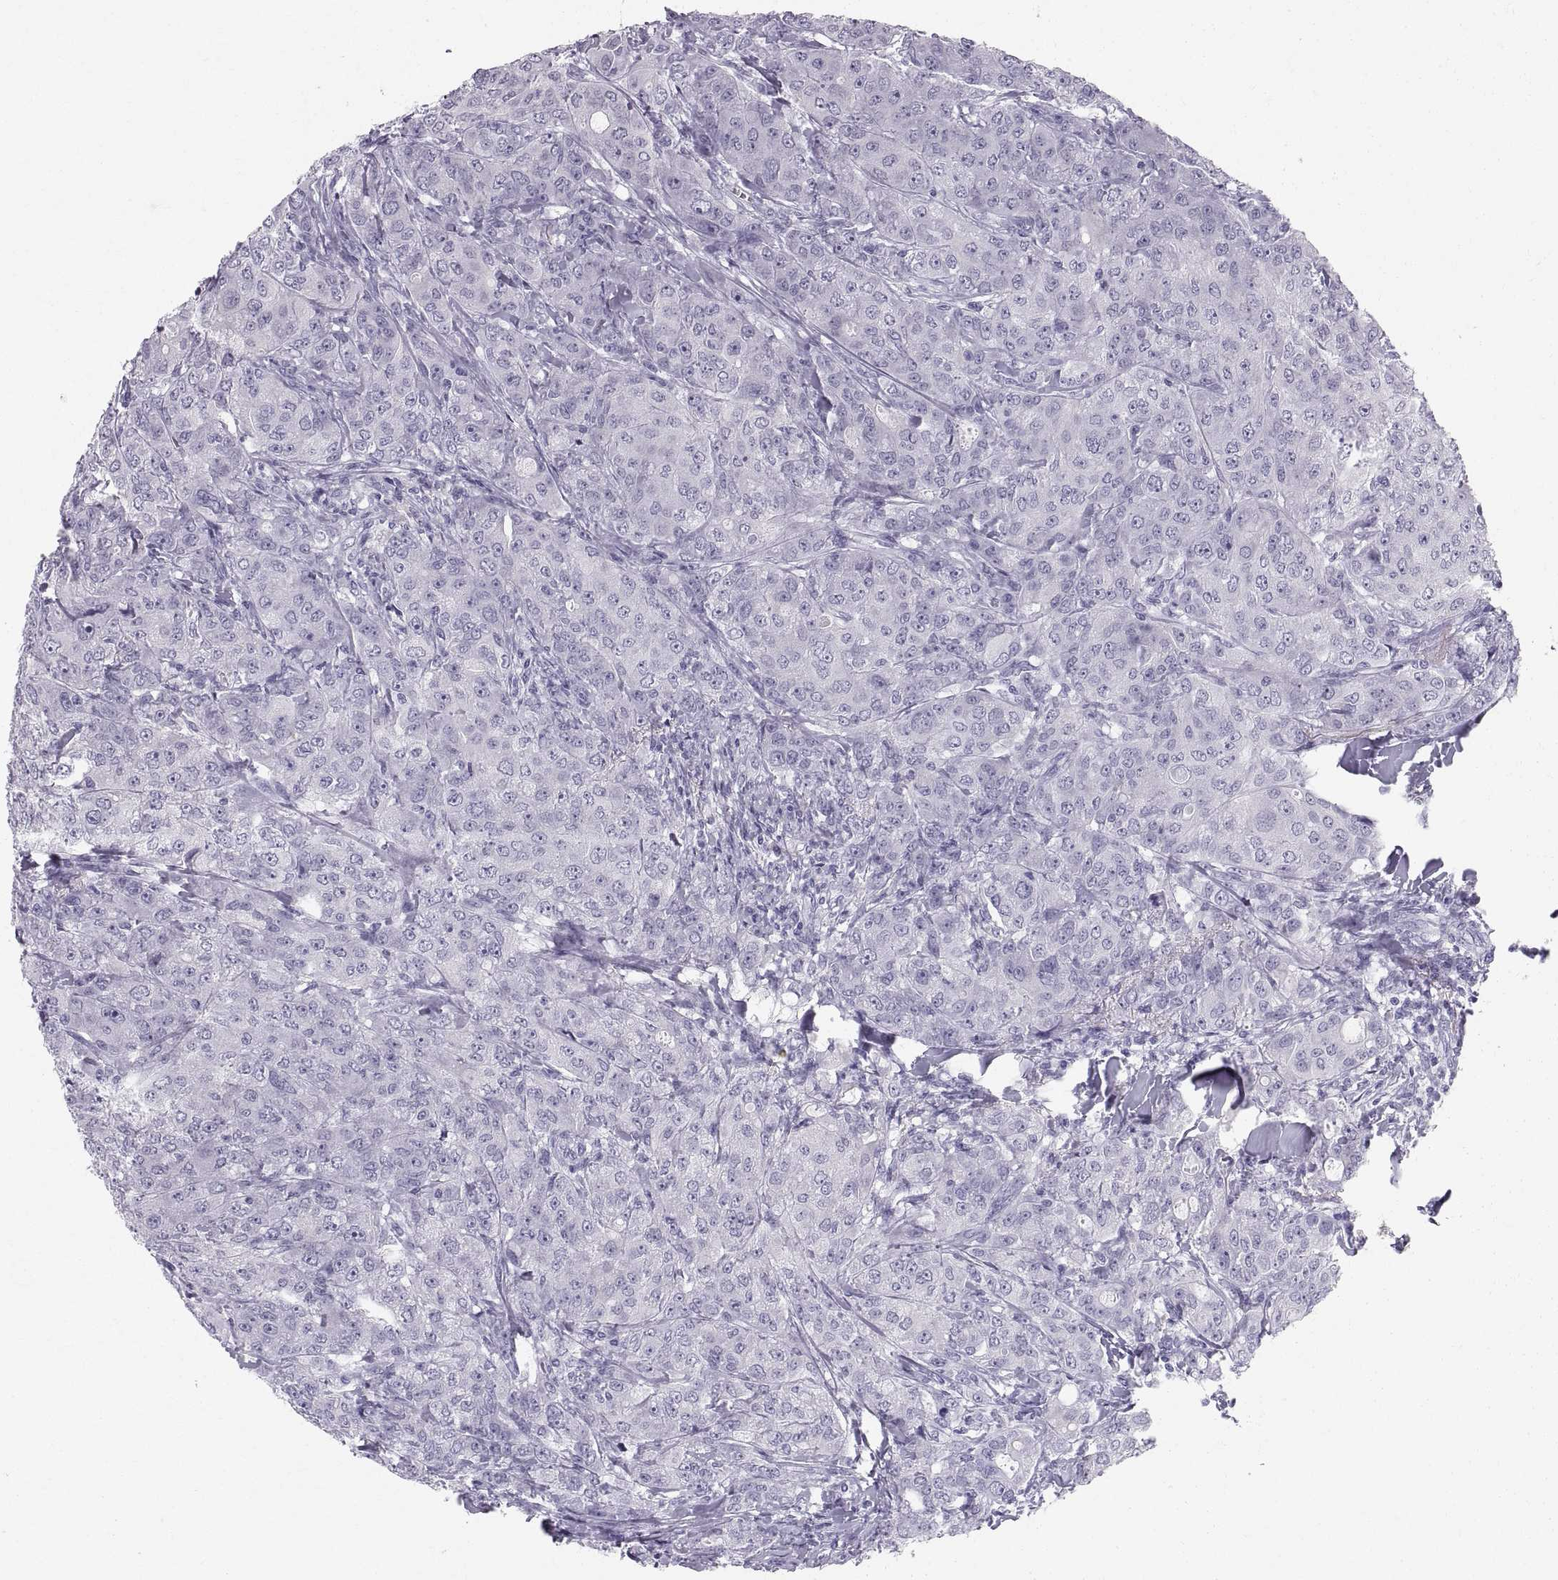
{"staining": {"intensity": "negative", "quantity": "none", "location": "none"}, "tissue": "breast cancer", "cell_type": "Tumor cells", "image_type": "cancer", "snomed": [{"axis": "morphology", "description": "Duct carcinoma"}, {"axis": "topography", "description": "Breast"}], "caption": "The image shows no staining of tumor cells in infiltrating ductal carcinoma (breast).", "gene": "SLC22A6", "patient": {"sex": "female", "age": 43}}